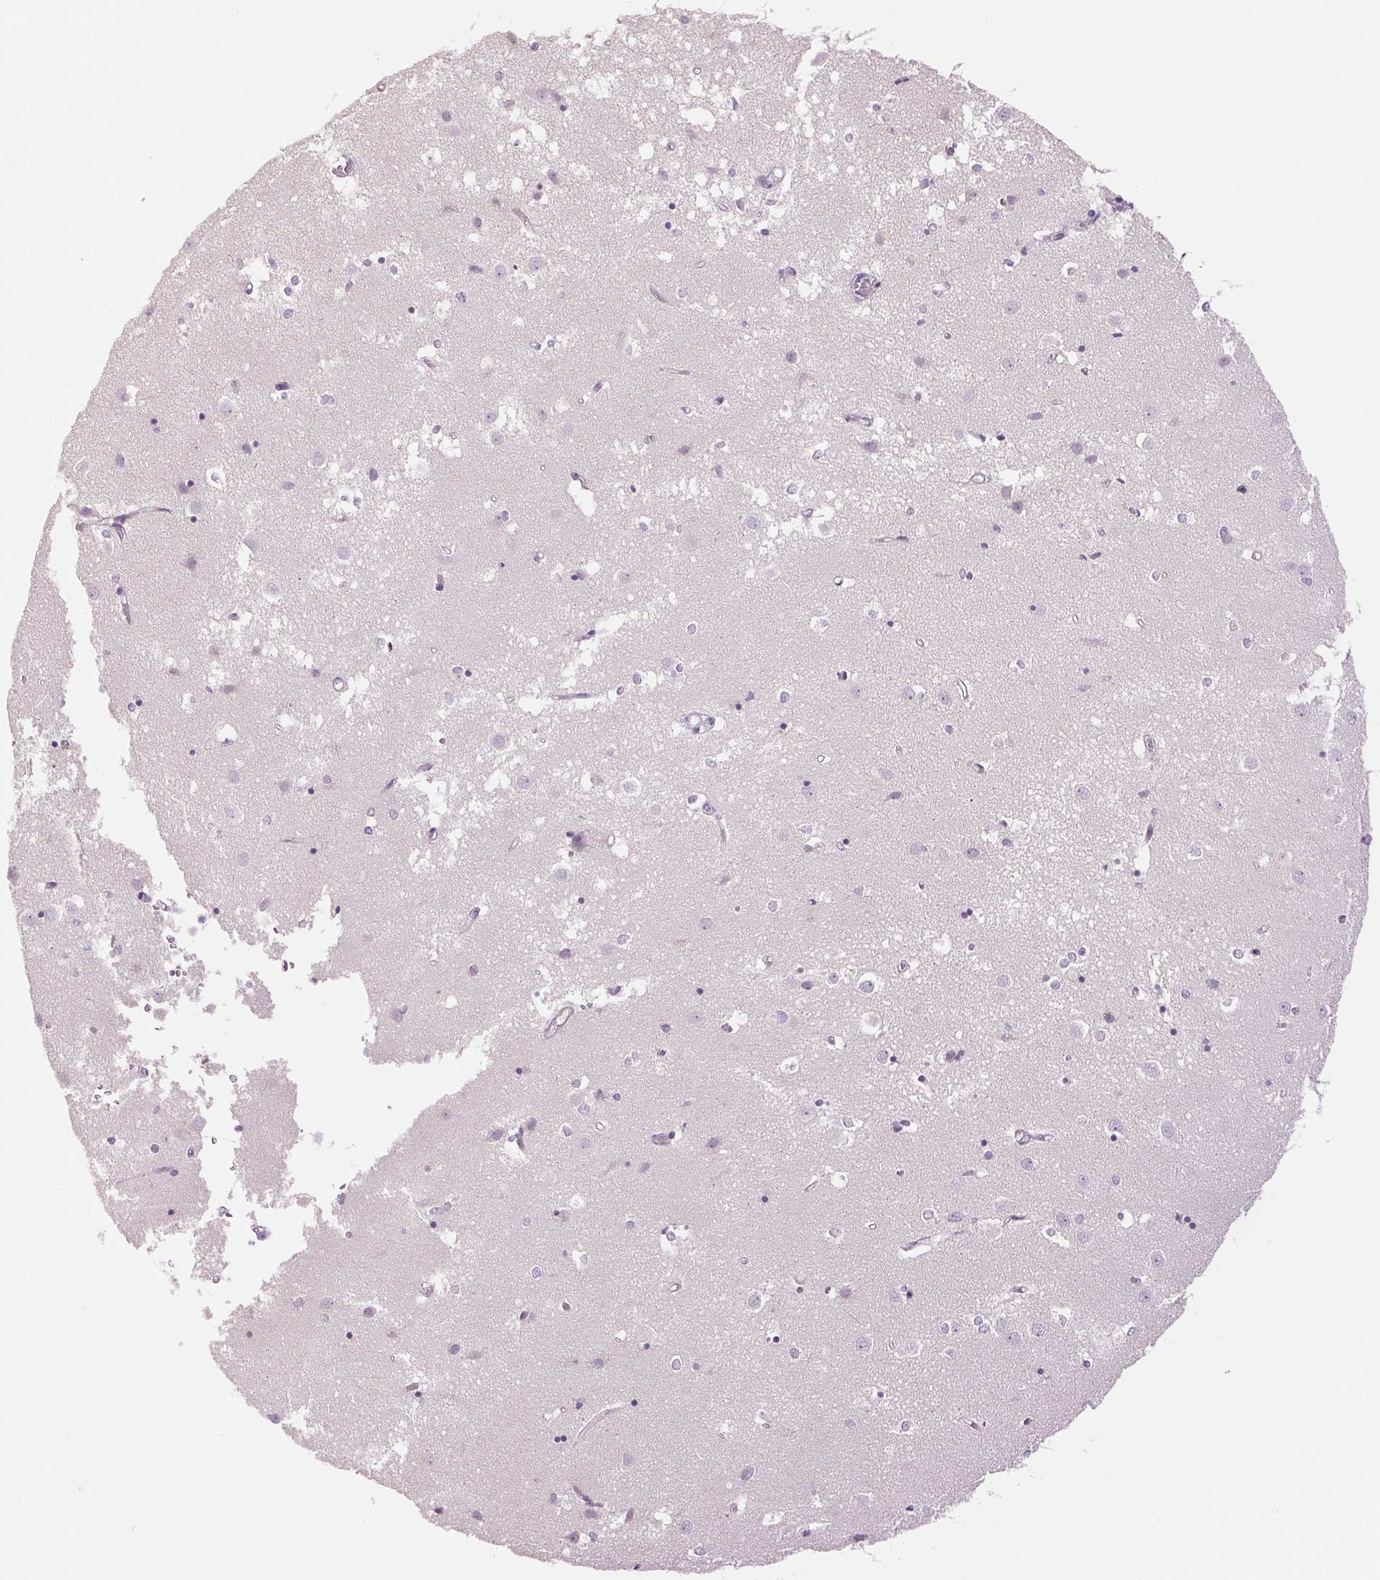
{"staining": {"intensity": "negative", "quantity": "none", "location": "none"}, "tissue": "caudate", "cell_type": "Glial cells", "image_type": "normal", "snomed": [{"axis": "morphology", "description": "Normal tissue, NOS"}, {"axis": "topography", "description": "Lateral ventricle wall"}], "caption": "Glial cells show no significant protein positivity in benign caudate. (DAB (3,3'-diaminobenzidine) immunohistochemistry, high magnification).", "gene": "FXYD4", "patient": {"sex": "male", "age": 54}}